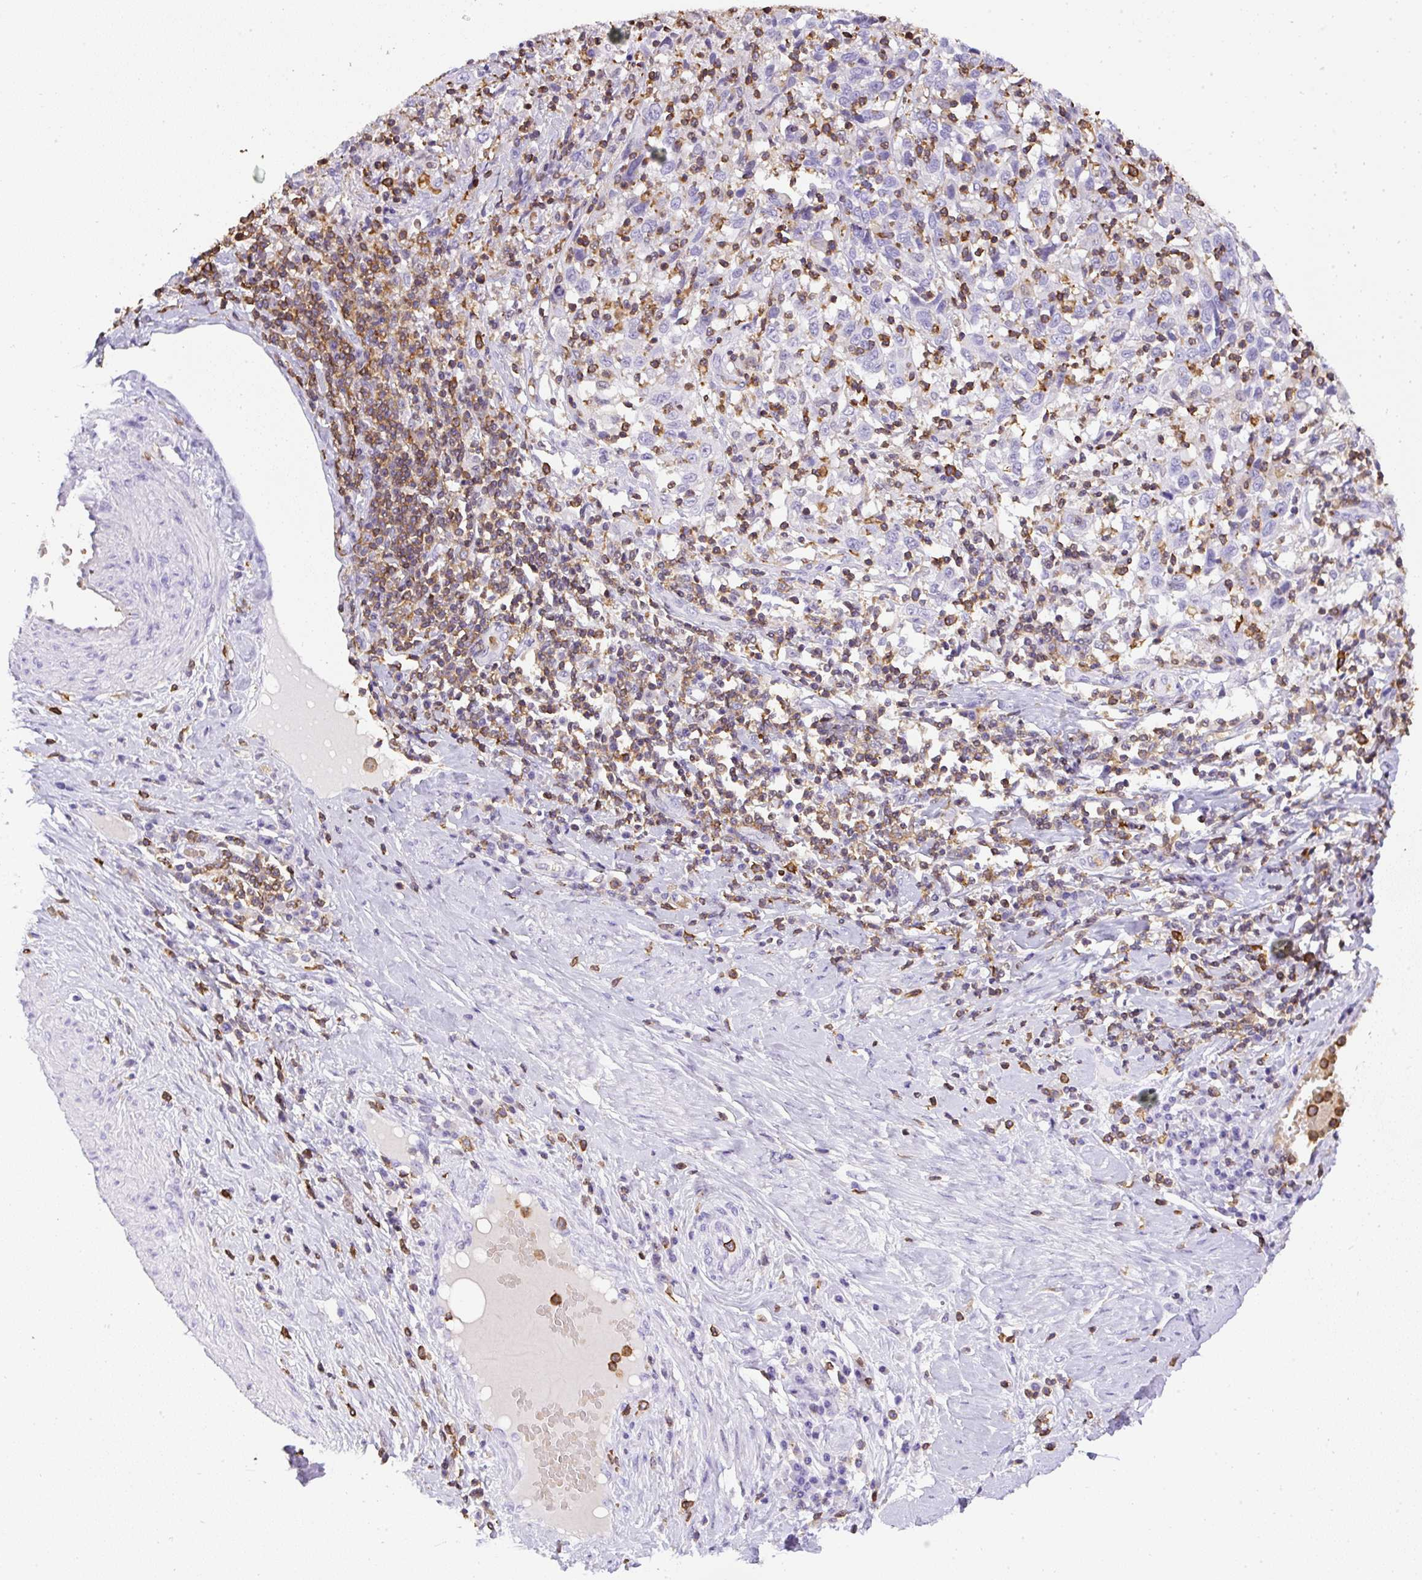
{"staining": {"intensity": "negative", "quantity": "none", "location": "none"}, "tissue": "cervical cancer", "cell_type": "Tumor cells", "image_type": "cancer", "snomed": [{"axis": "morphology", "description": "Squamous cell carcinoma, NOS"}, {"axis": "topography", "description": "Cervix"}], "caption": "DAB immunohistochemical staining of human cervical squamous cell carcinoma displays no significant expression in tumor cells. (DAB IHC, high magnification).", "gene": "FAM228B", "patient": {"sex": "female", "age": 46}}